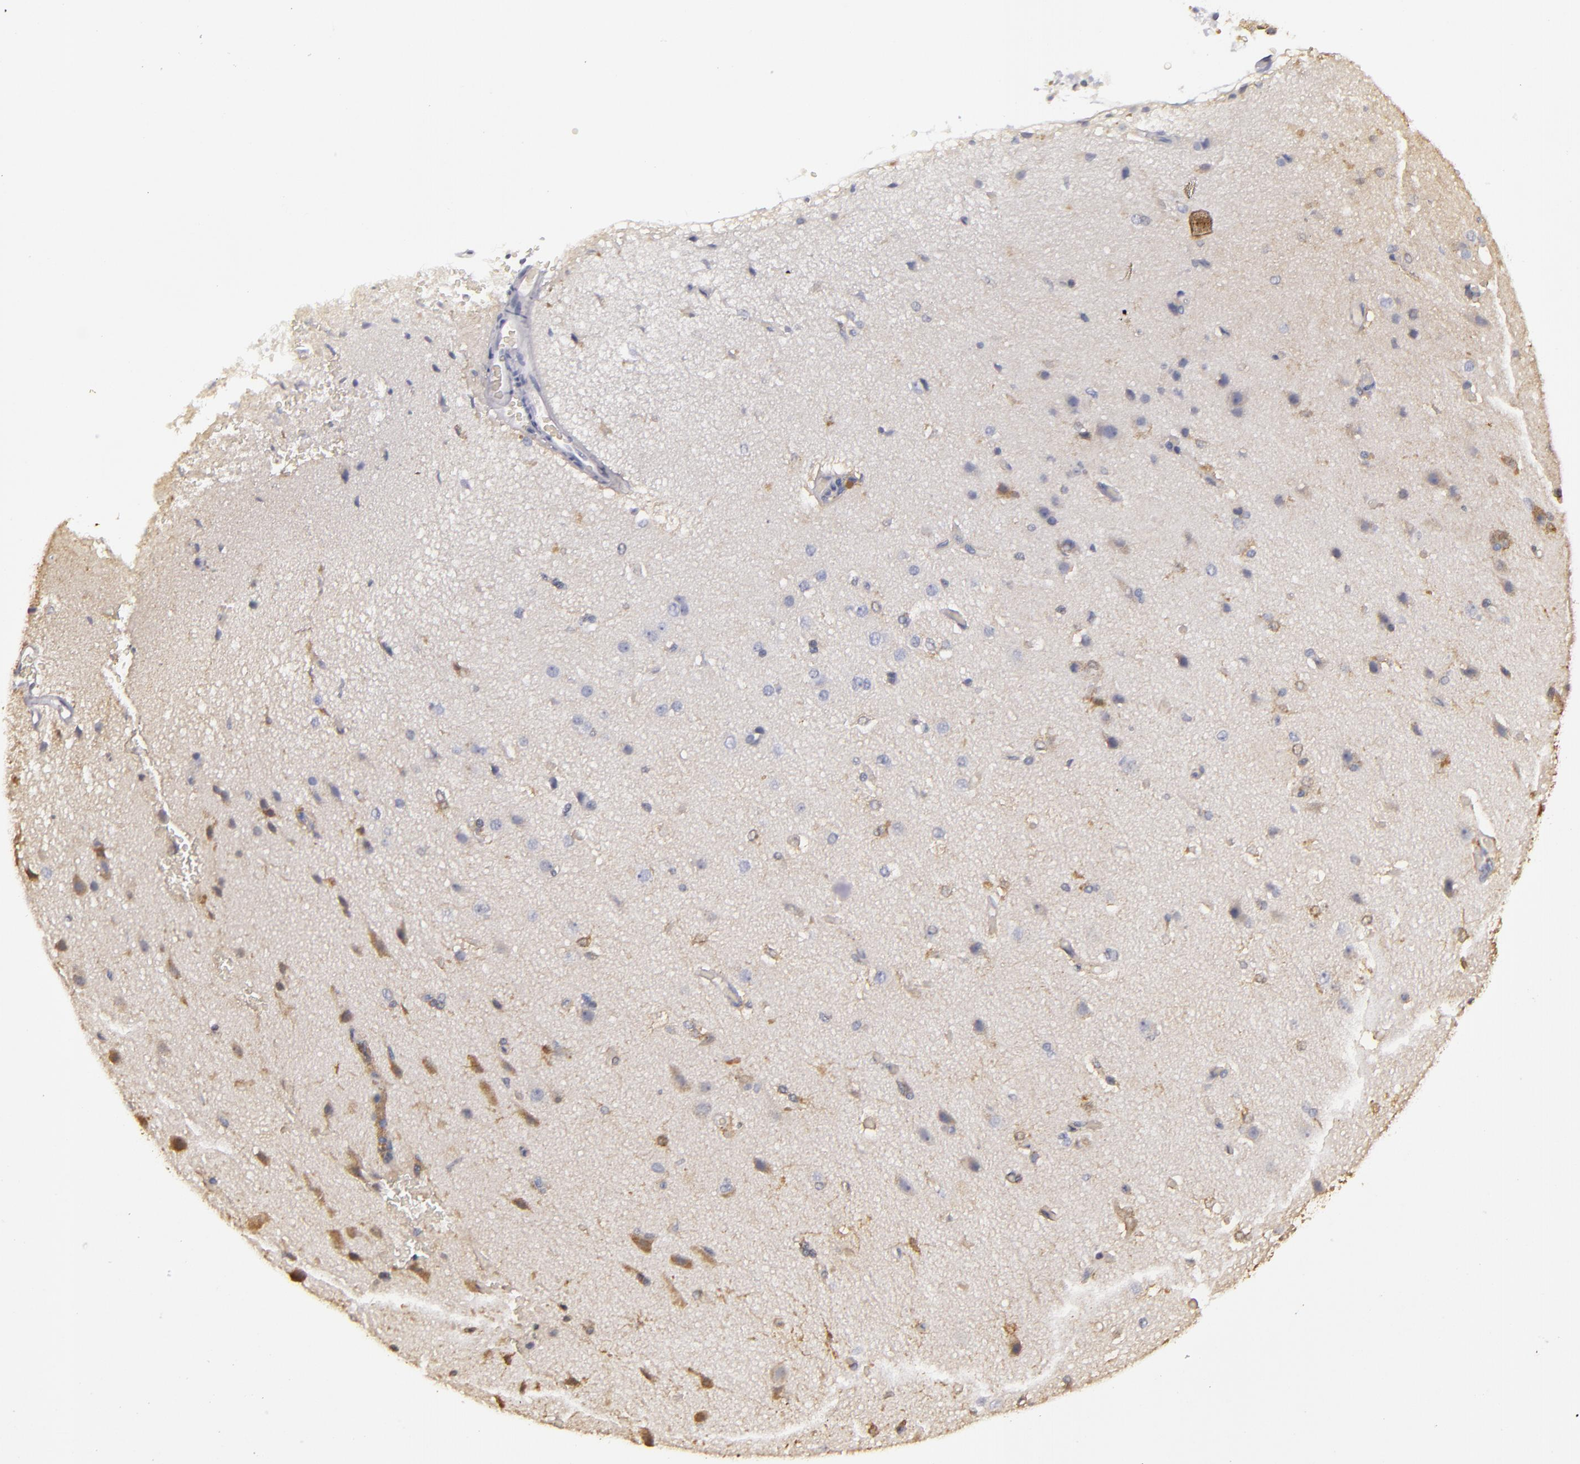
{"staining": {"intensity": "negative", "quantity": "none", "location": "none"}, "tissue": "cerebral cortex", "cell_type": "Endothelial cells", "image_type": "normal", "snomed": [{"axis": "morphology", "description": "Normal tissue, NOS"}, {"axis": "morphology", "description": "Glioma, malignant, High grade"}, {"axis": "topography", "description": "Cerebral cortex"}], "caption": "Immunohistochemistry (IHC) of benign cerebral cortex displays no positivity in endothelial cells.", "gene": "SLC9A3R1", "patient": {"sex": "male", "age": 77}}